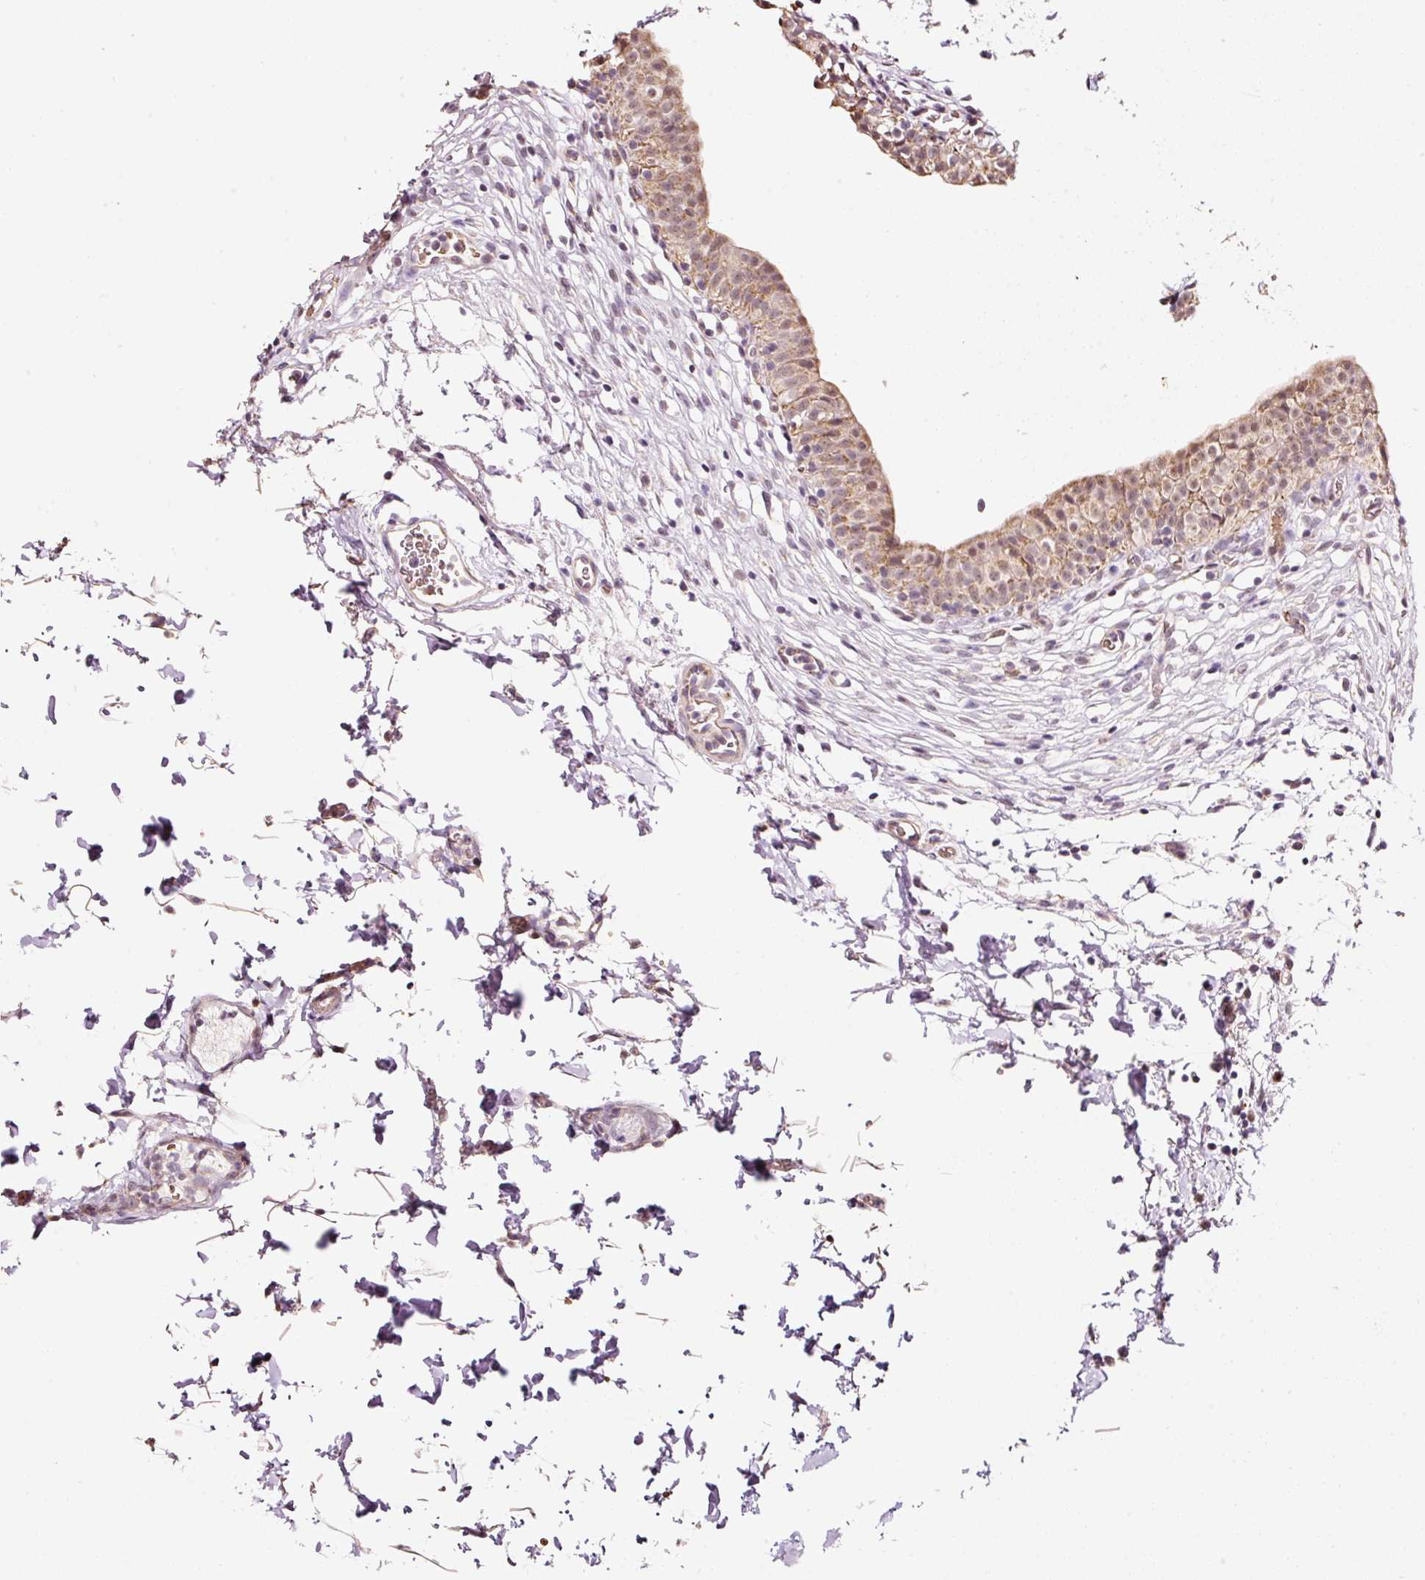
{"staining": {"intensity": "moderate", "quantity": ">75%", "location": "cytoplasmic/membranous,nuclear"}, "tissue": "urinary bladder", "cell_type": "Urothelial cells", "image_type": "normal", "snomed": [{"axis": "morphology", "description": "Normal tissue, NOS"}, {"axis": "topography", "description": "Urinary bladder"}, {"axis": "topography", "description": "Peripheral nerve tissue"}], "caption": "High-power microscopy captured an immunohistochemistry (IHC) micrograph of normal urinary bladder, revealing moderate cytoplasmic/membranous,nuclear expression in about >75% of urothelial cells.", "gene": "ZNF460", "patient": {"sex": "male", "age": 55}}